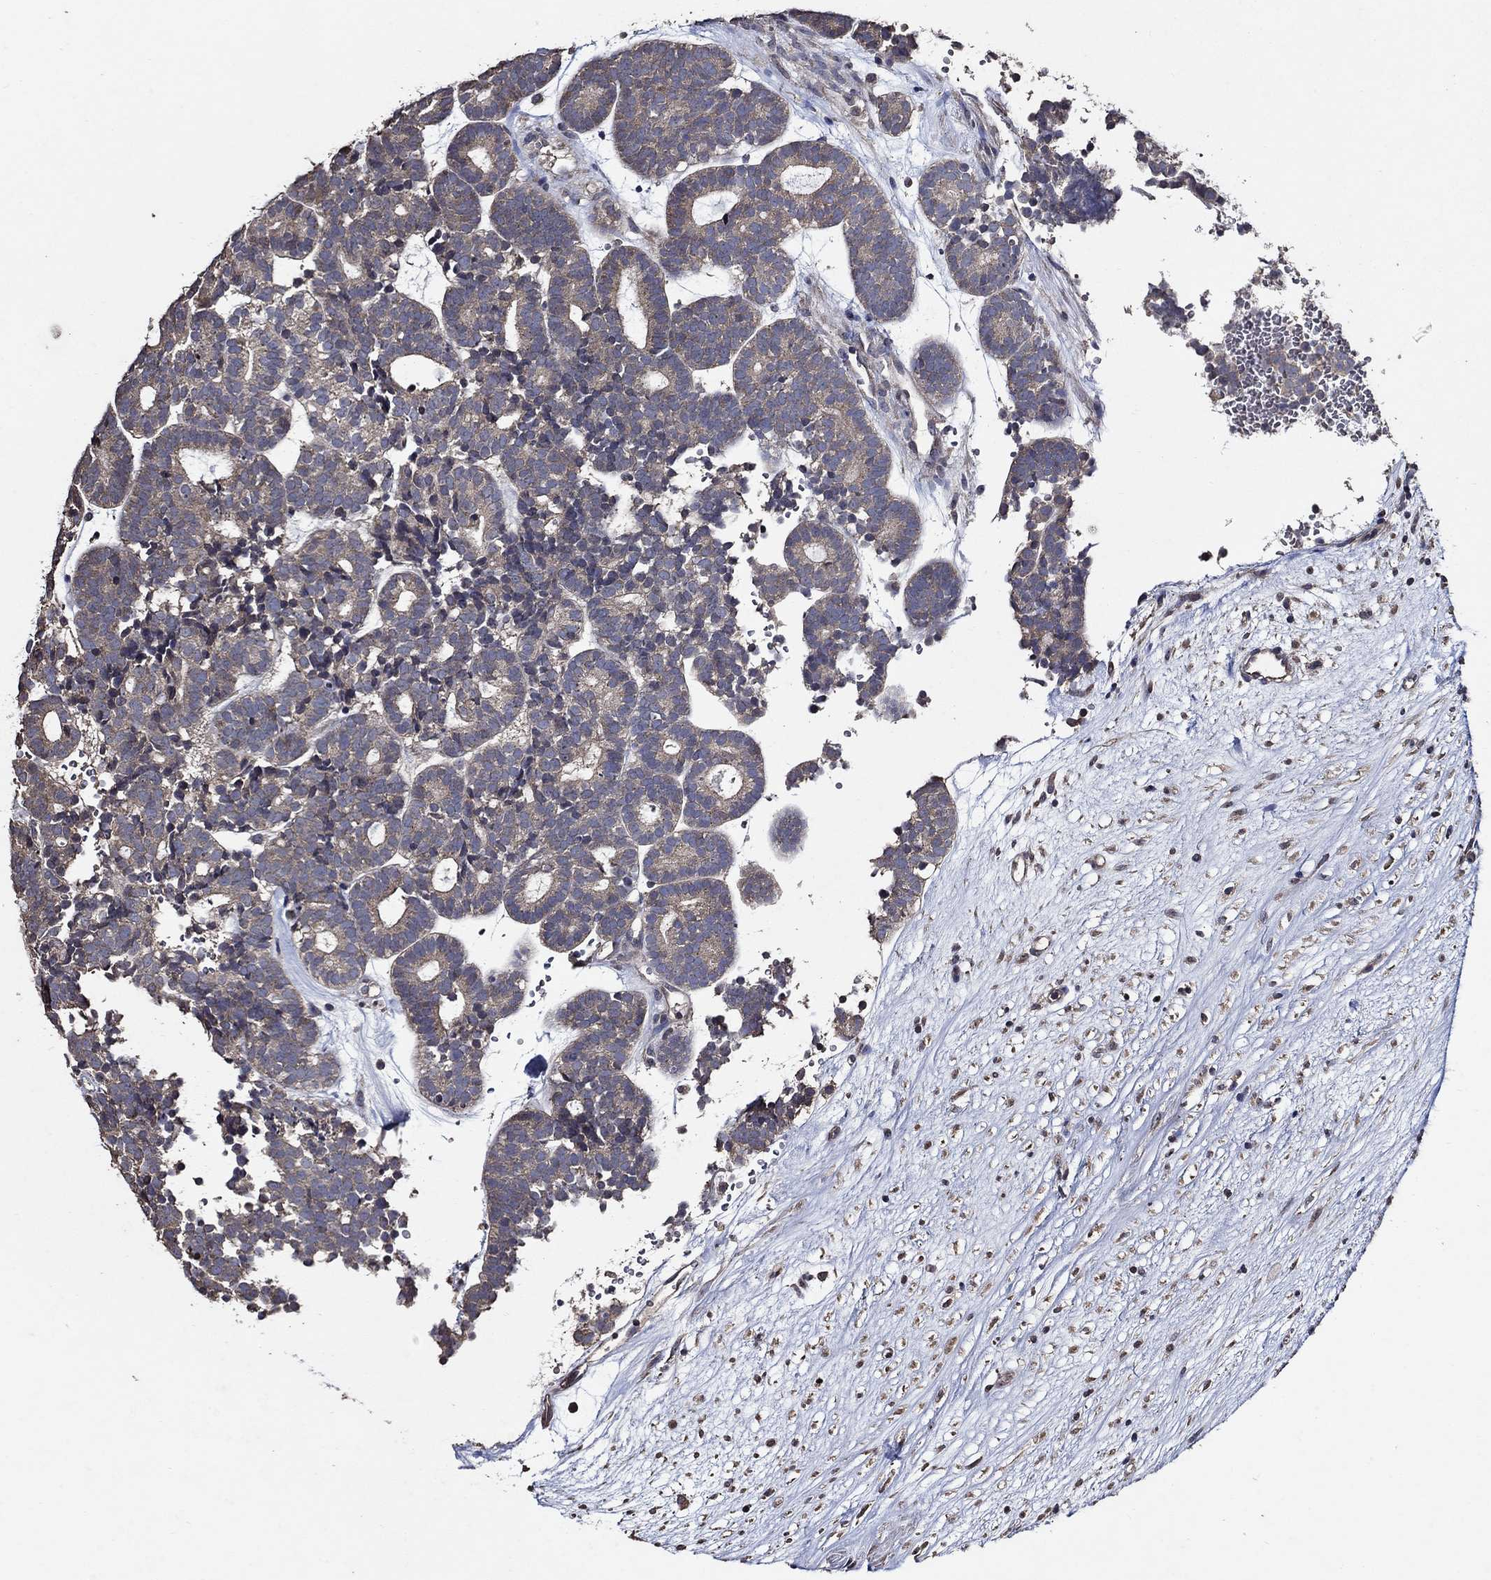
{"staining": {"intensity": "weak", "quantity": "25%-75%", "location": "cytoplasmic/membranous"}, "tissue": "head and neck cancer", "cell_type": "Tumor cells", "image_type": "cancer", "snomed": [{"axis": "morphology", "description": "Adenocarcinoma, NOS"}, {"axis": "topography", "description": "Head-Neck"}], "caption": "This photomicrograph shows immunohistochemistry (IHC) staining of head and neck cancer, with low weak cytoplasmic/membranous staining in about 25%-75% of tumor cells.", "gene": "HAP1", "patient": {"sex": "female", "age": 81}}